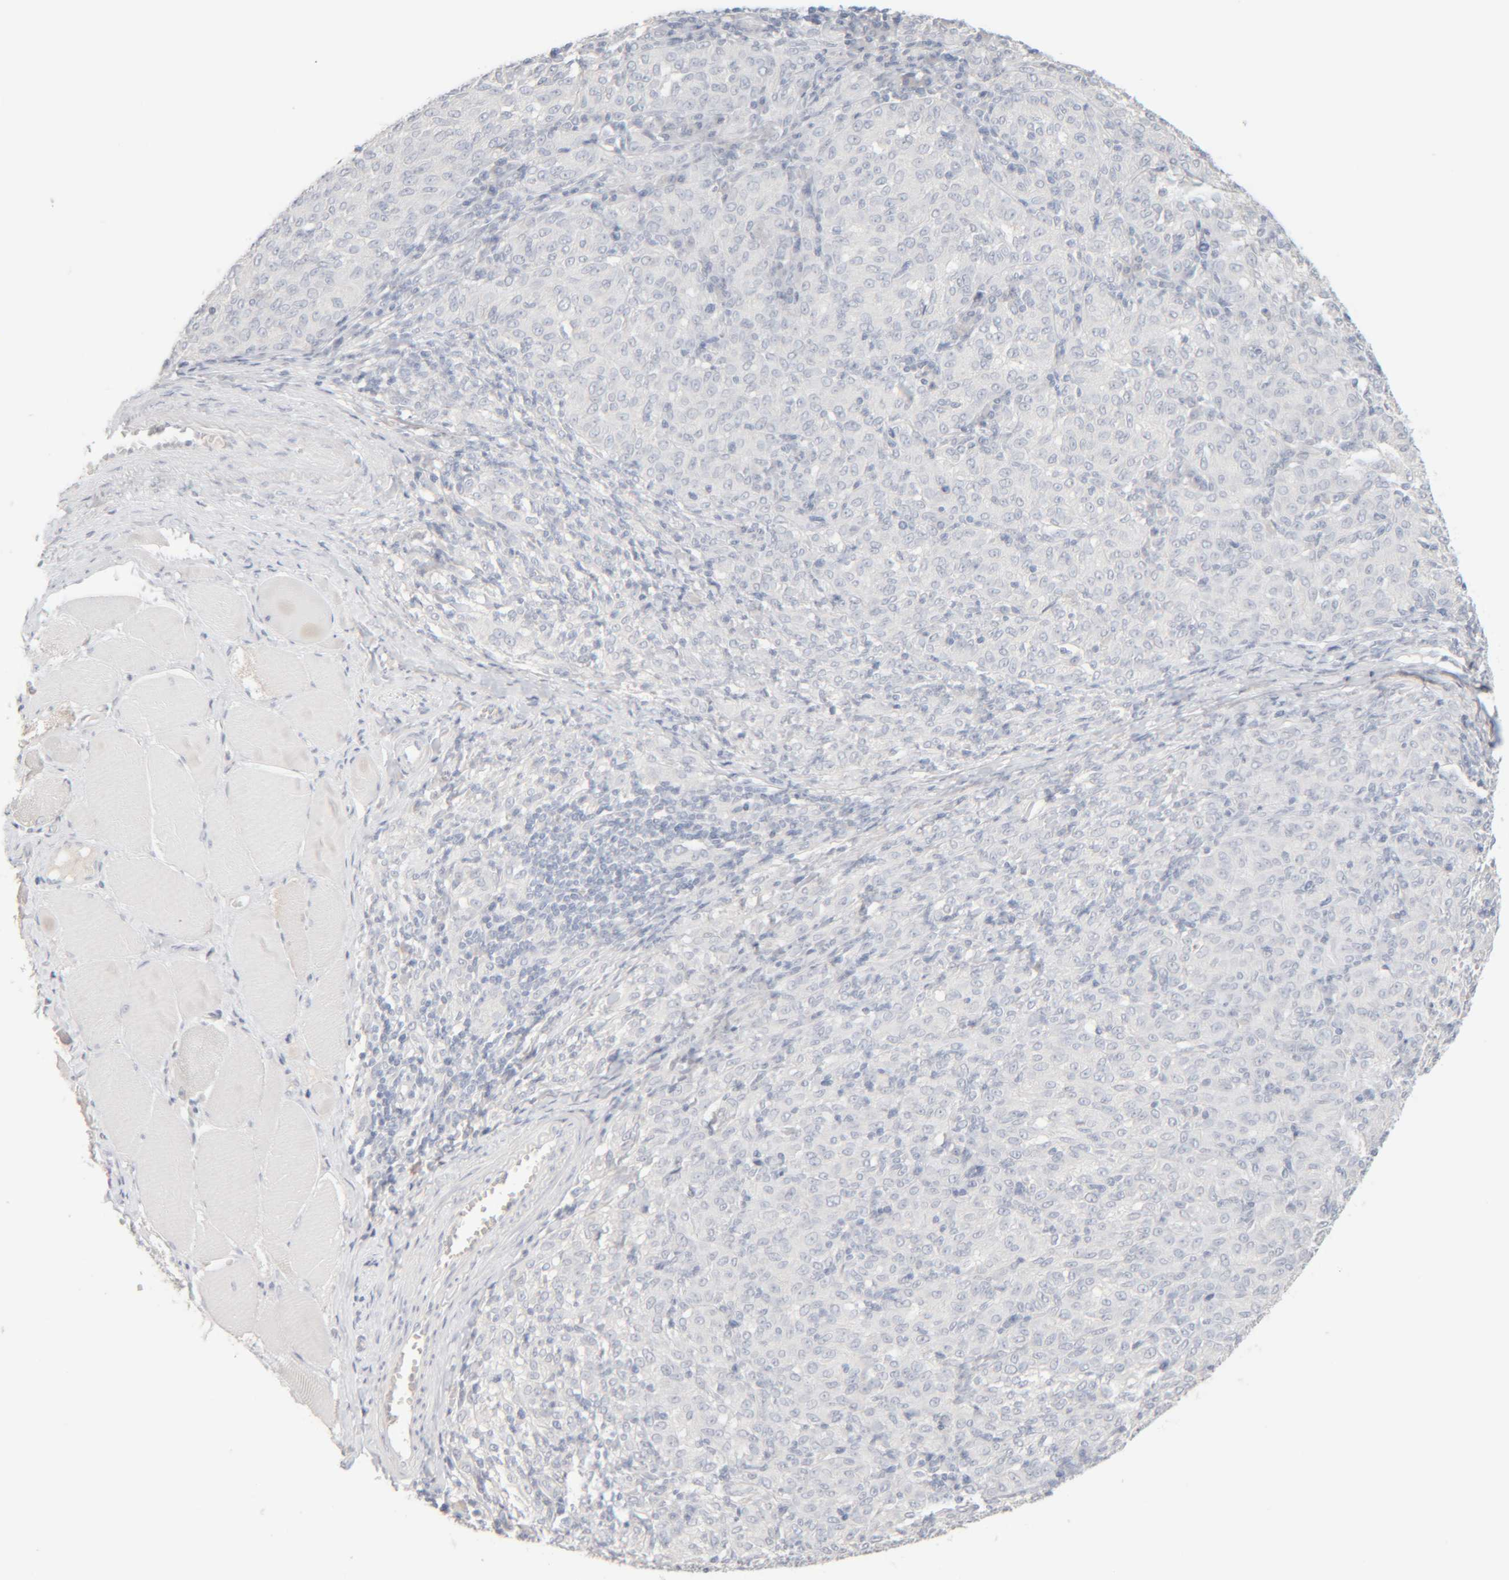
{"staining": {"intensity": "negative", "quantity": "none", "location": "none"}, "tissue": "melanoma", "cell_type": "Tumor cells", "image_type": "cancer", "snomed": [{"axis": "morphology", "description": "Malignant melanoma, NOS"}, {"axis": "topography", "description": "Skin"}], "caption": "An immunohistochemistry (IHC) image of malignant melanoma is shown. There is no staining in tumor cells of malignant melanoma.", "gene": "RIDA", "patient": {"sex": "female", "age": 72}}